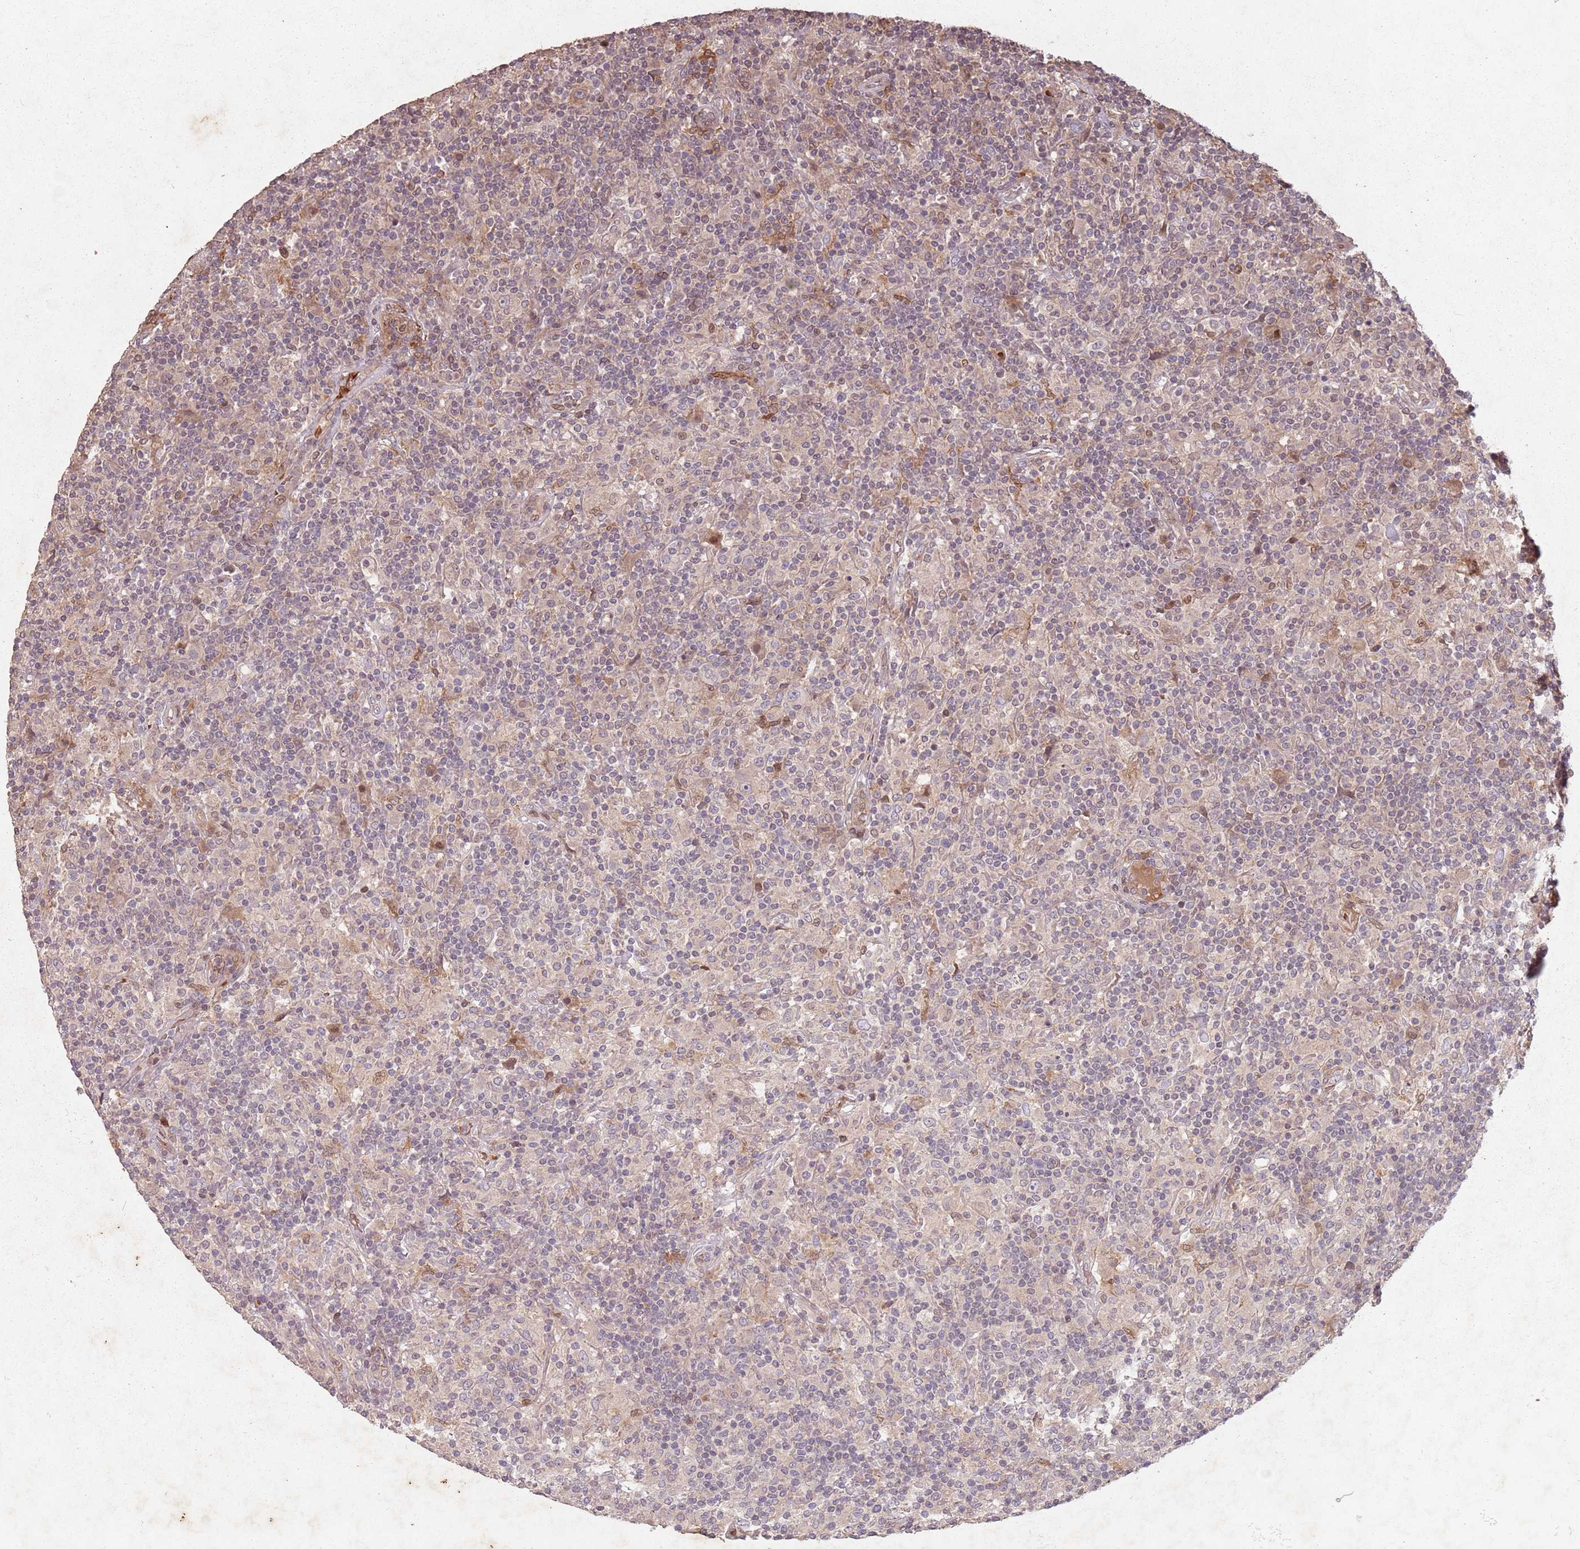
{"staining": {"intensity": "weak", "quantity": "25%-75%", "location": "cytoplasmic/membranous"}, "tissue": "lymphoma", "cell_type": "Tumor cells", "image_type": "cancer", "snomed": [{"axis": "morphology", "description": "Hodgkin's disease, NOS"}, {"axis": "topography", "description": "Lymph node"}], "caption": "IHC of Hodgkin's disease displays low levels of weak cytoplasmic/membranous expression in approximately 25%-75% of tumor cells.", "gene": "GPR180", "patient": {"sex": "male", "age": 70}}